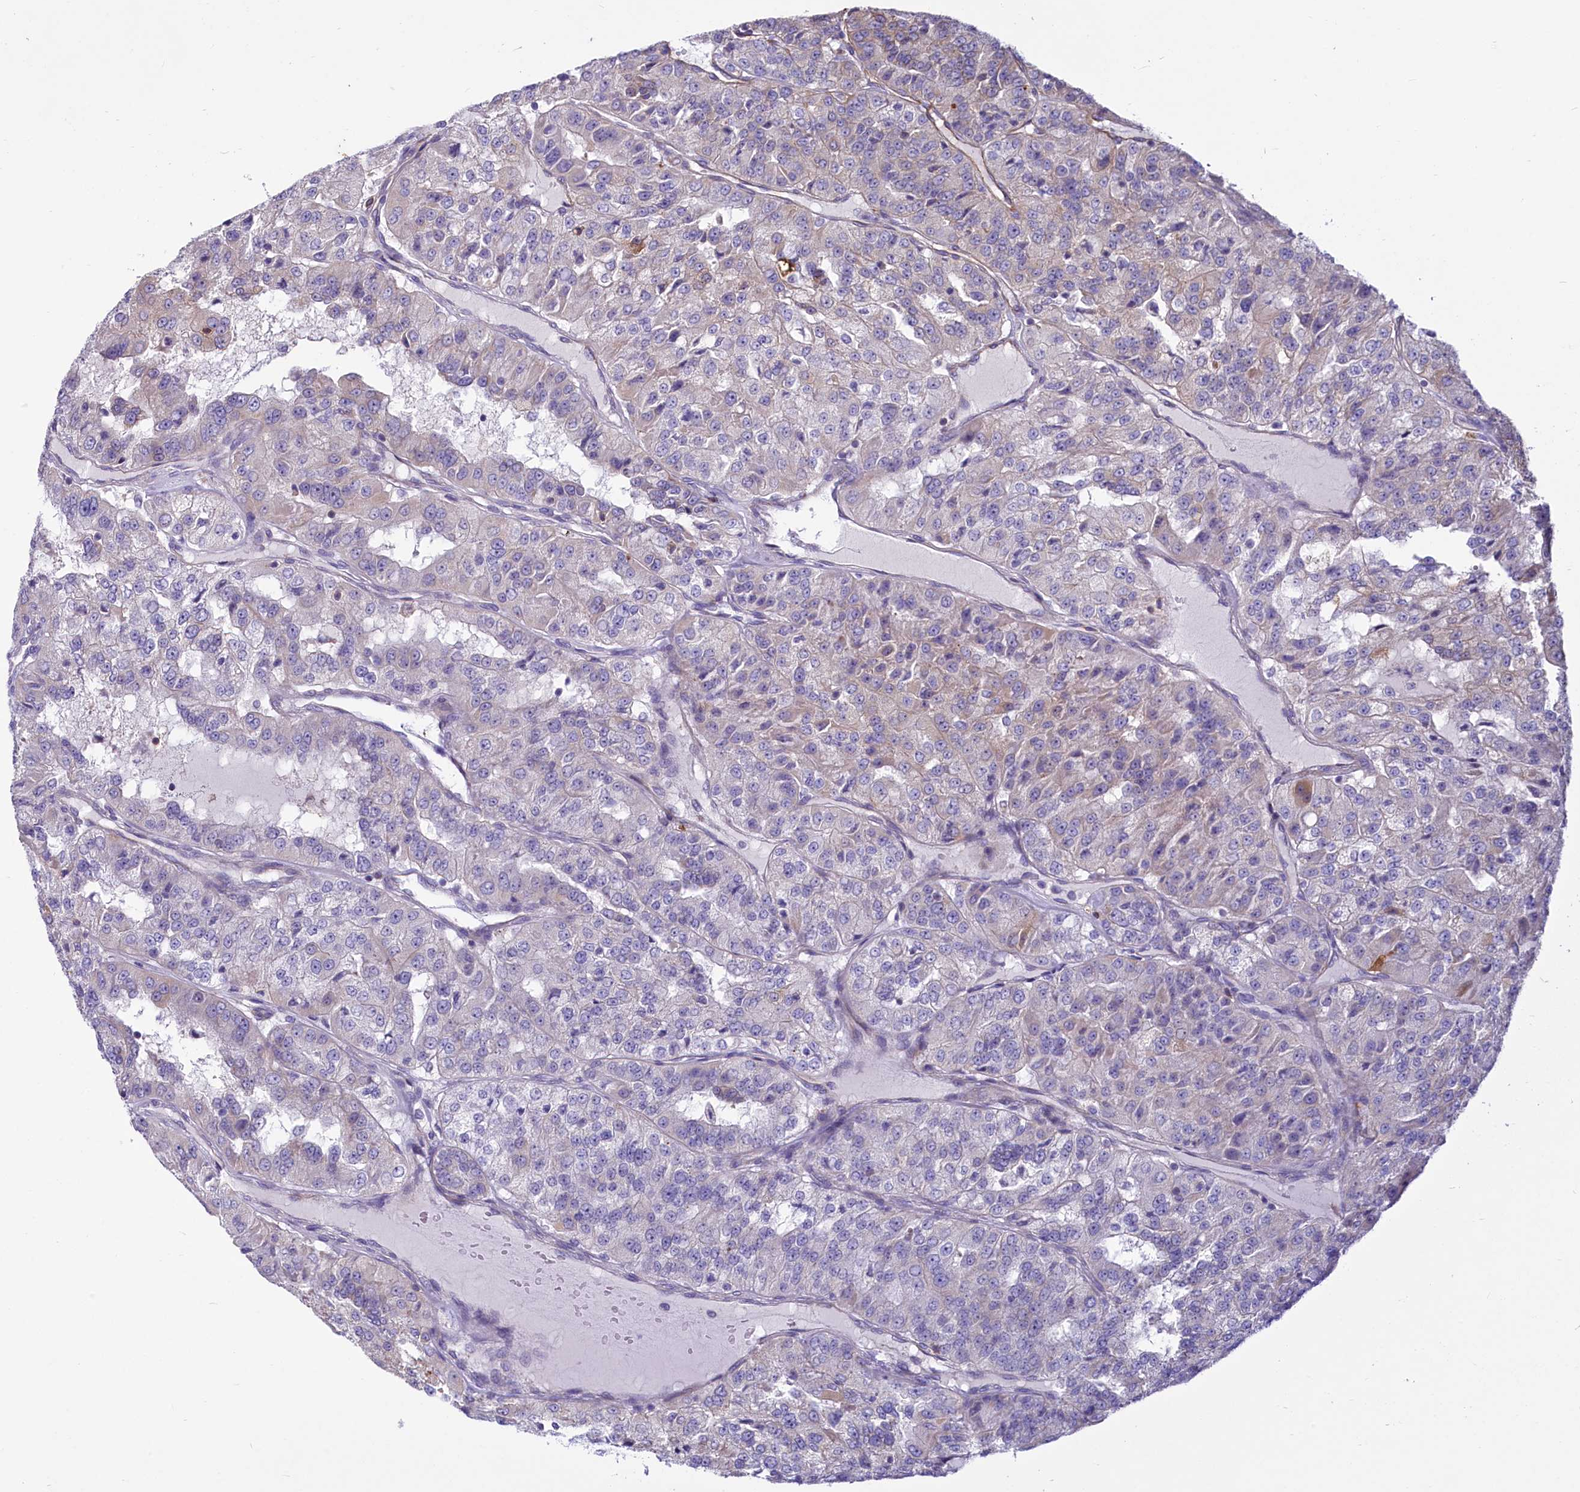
{"staining": {"intensity": "negative", "quantity": "none", "location": "none"}, "tissue": "renal cancer", "cell_type": "Tumor cells", "image_type": "cancer", "snomed": [{"axis": "morphology", "description": "Adenocarcinoma, NOS"}, {"axis": "topography", "description": "Kidney"}], "caption": "Photomicrograph shows no protein positivity in tumor cells of renal adenocarcinoma tissue.", "gene": "LMOD3", "patient": {"sex": "female", "age": 63}}